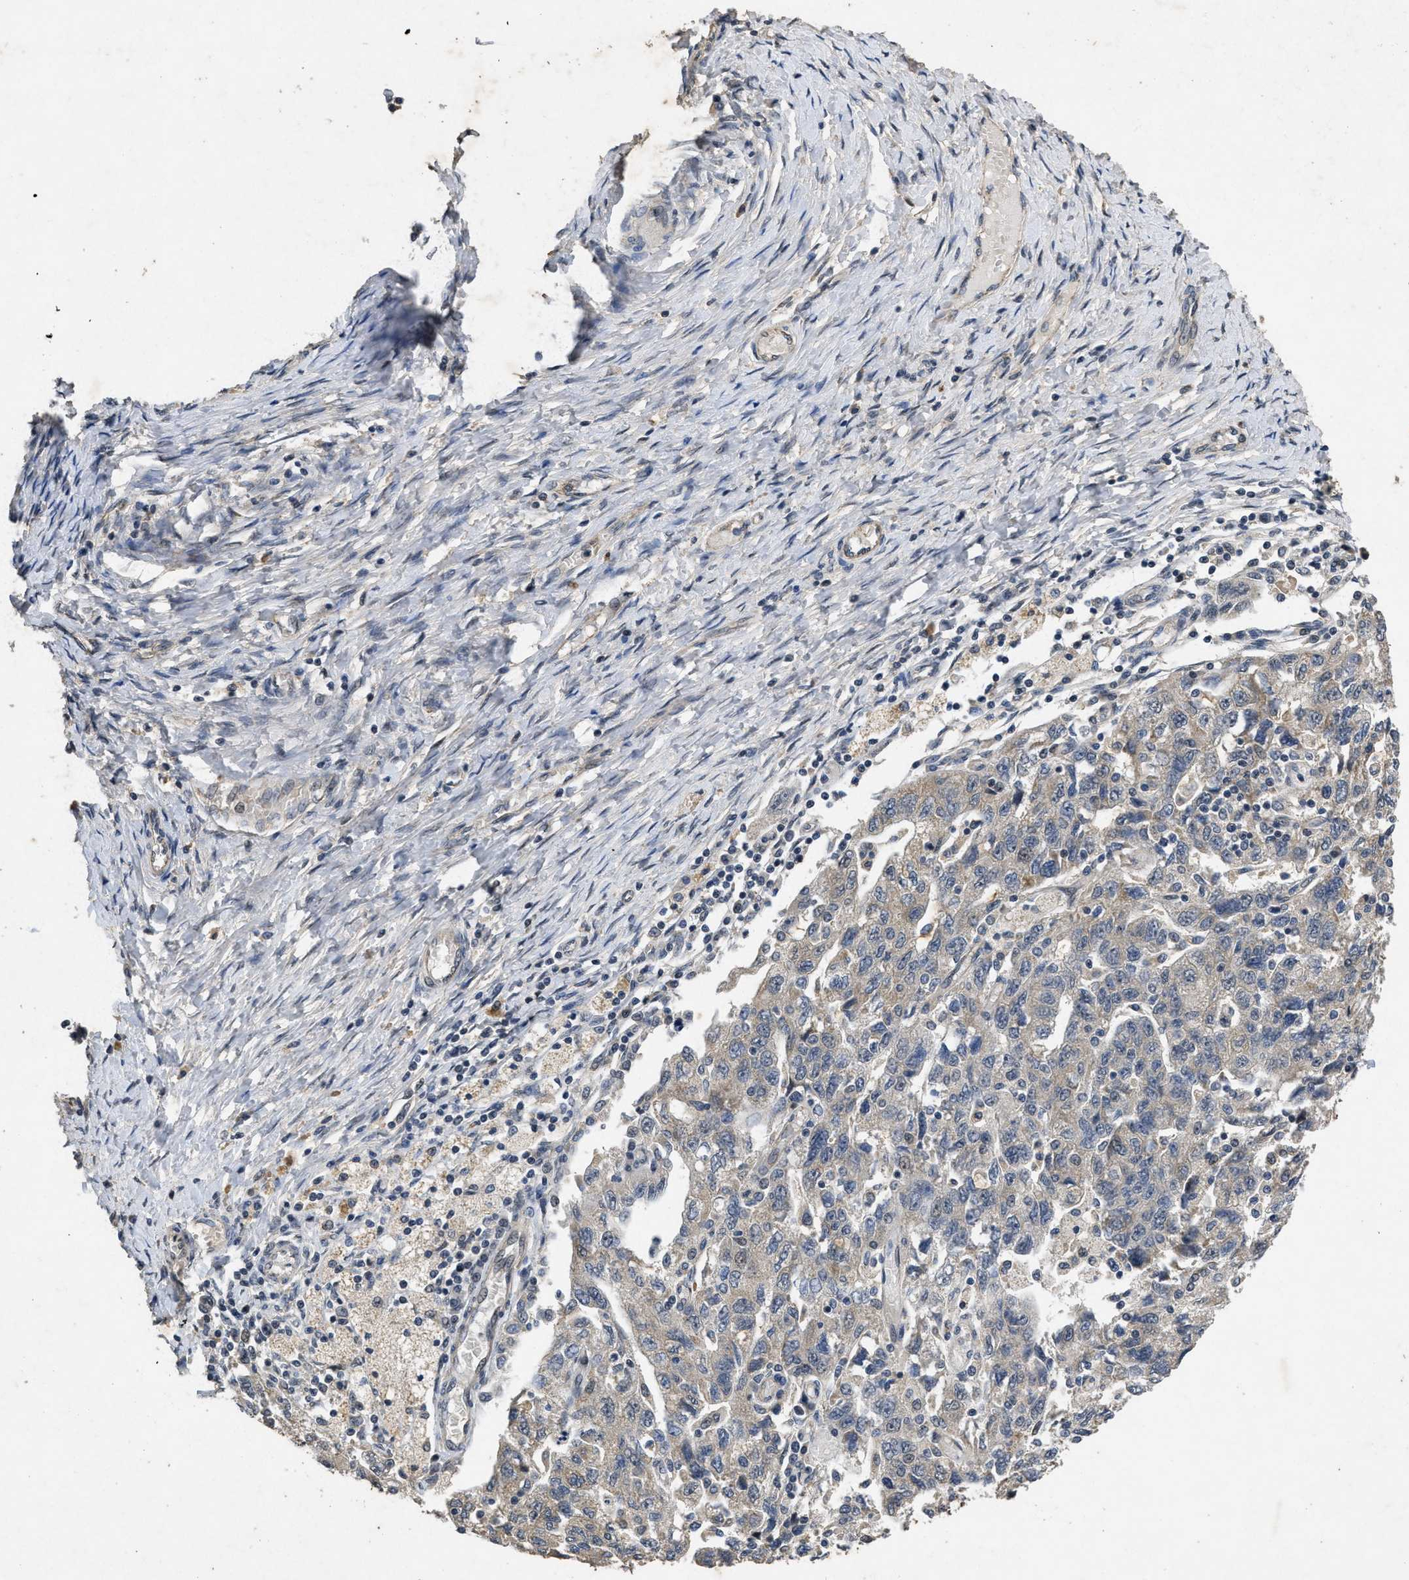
{"staining": {"intensity": "weak", "quantity": "<25%", "location": "cytoplasmic/membranous"}, "tissue": "ovarian cancer", "cell_type": "Tumor cells", "image_type": "cancer", "snomed": [{"axis": "morphology", "description": "Carcinoma, NOS"}, {"axis": "morphology", "description": "Cystadenocarcinoma, serous, NOS"}, {"axis": "topography", "description": "Ovary"}], "caption": "A photomicrograph of human ovarian cancer (serous cystadenocarcinoma) is negative for staining in tumor cells.", "gene": "PAPOLG", "patient": {"sex": "female", "age": 69}}